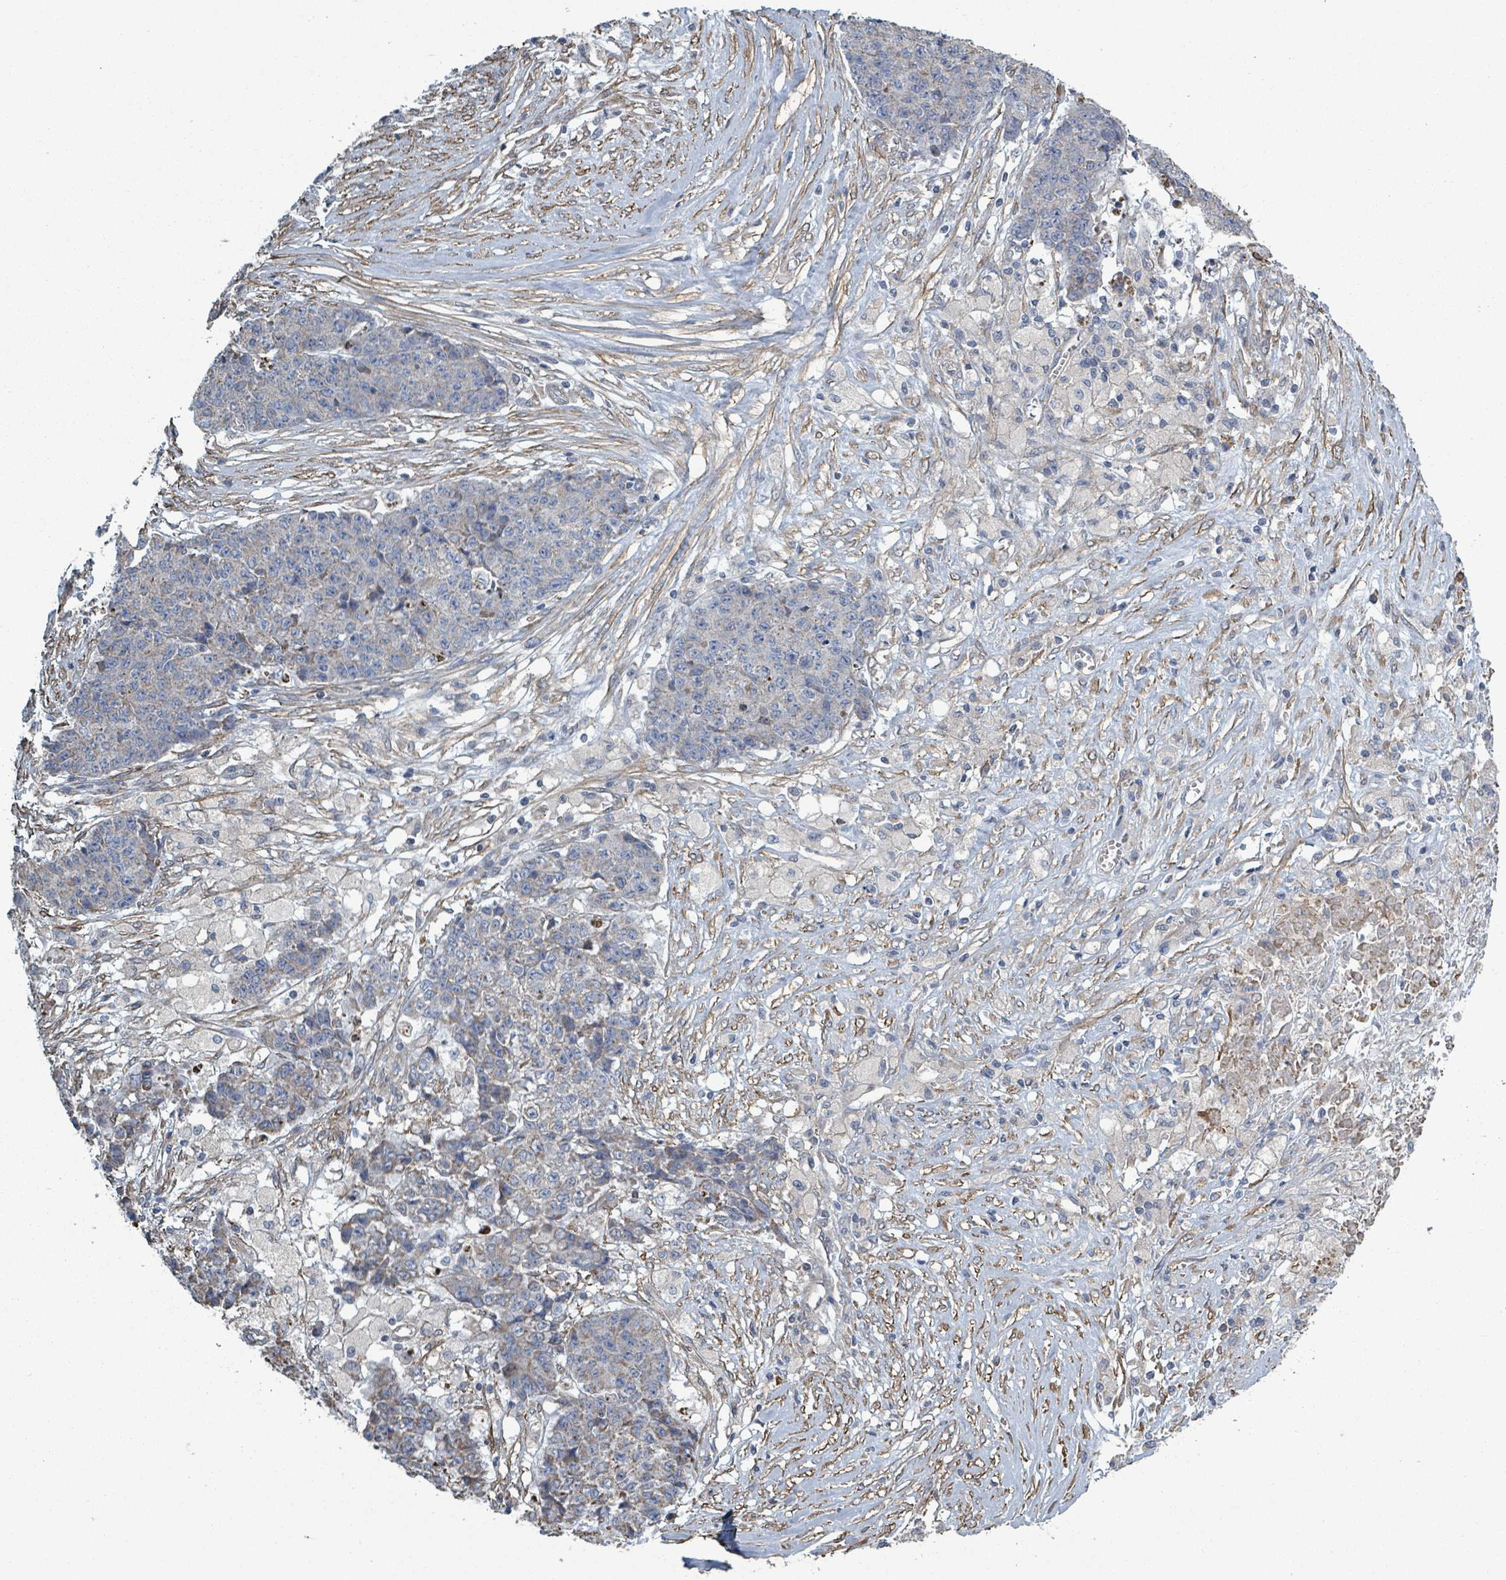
{"staining": {"intensity": "moderate", "quantity": "<25%", "location": "cytoplasmic/membranous"}, "tissue": "ovarian cancer", "cell_type": "Tumor cells", "image_type": "cancer", "snomed": [{"axis": "morphology", "description": "Carcinoma, endometroid"}, {"axis": "topography", "description": "Ovary"}], "caption": "The immunohistochemical stain labels moderate cytoplasmic/membranous expression in tumor cells of ovarian cancer tissue.", "gene": "ADCK1", "patient": {"sex": "female", "age": 42}}